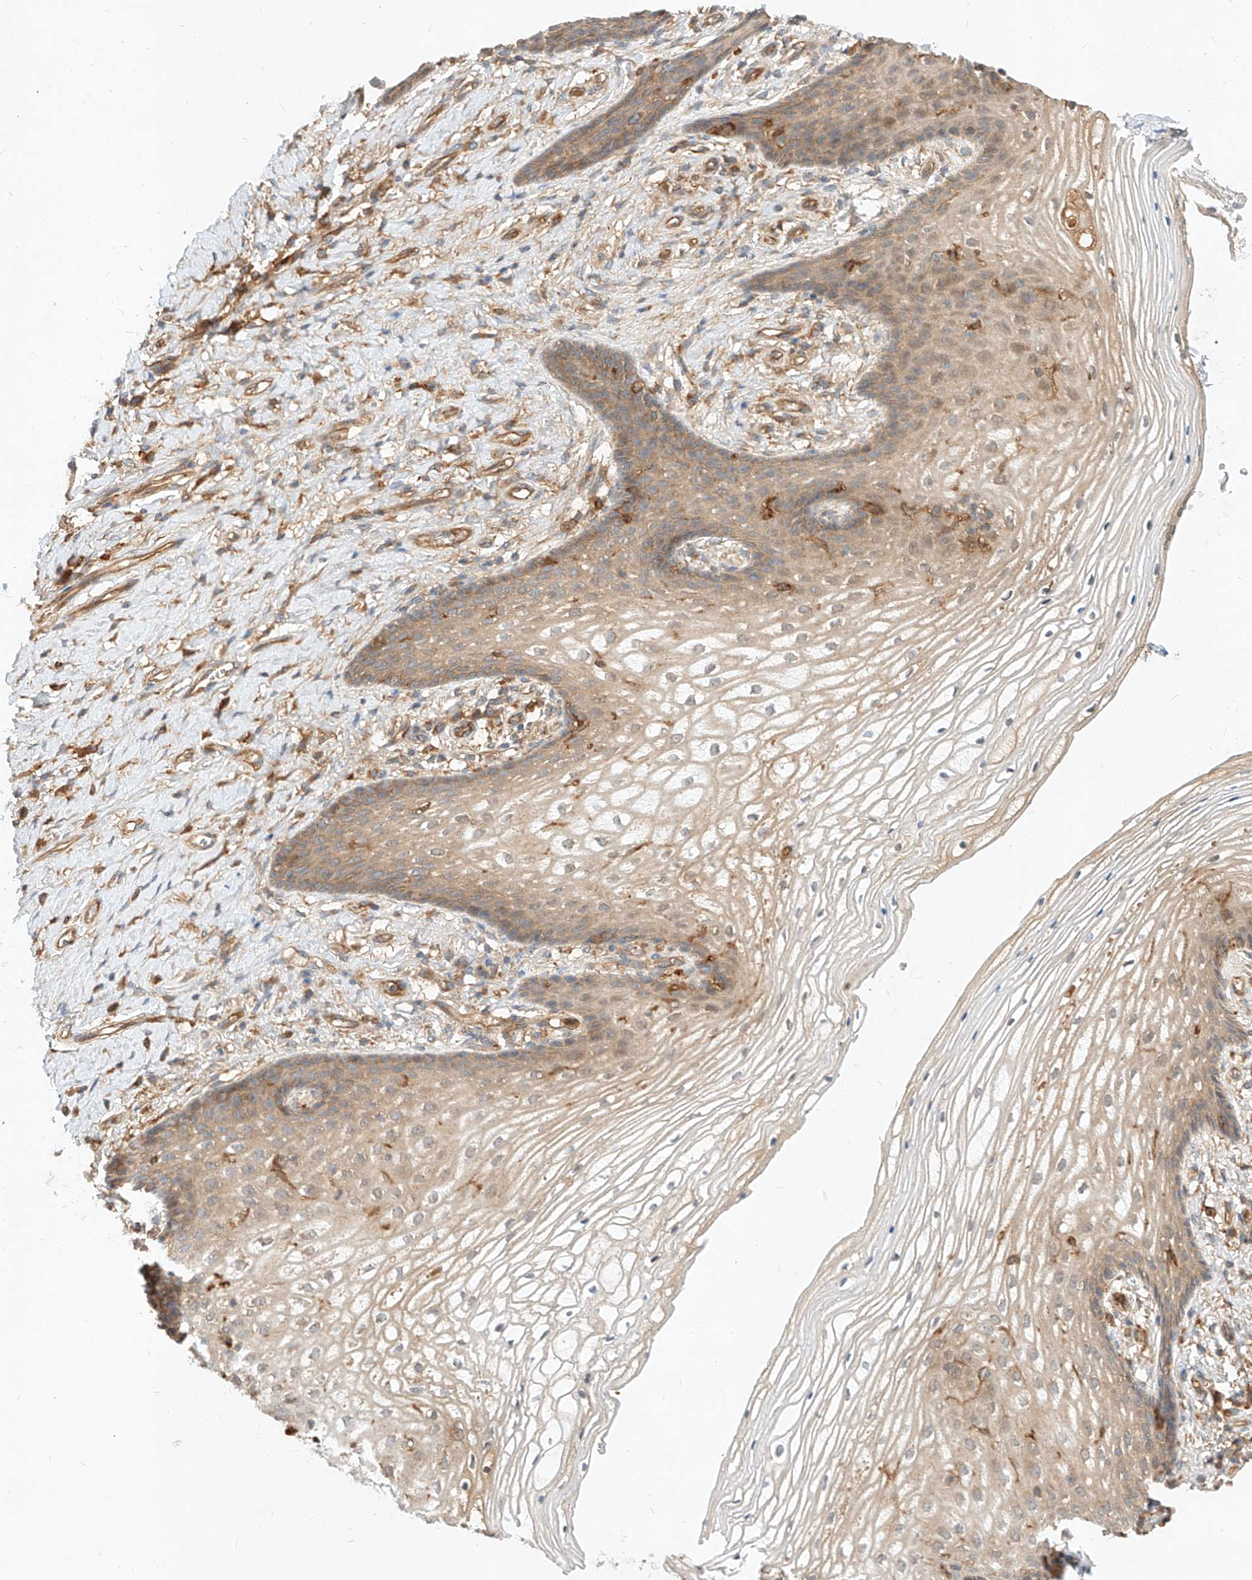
{"staining": {"intensity": "moderate", "quantity": "25%-75%", "location": "cytoplasmic/membranous"}, "tissue": "vagina", "cell_type": "Squamous epithelial cells", "image_type": "normal", "snomed": [{"axis": "morphology", "description": "Normal tissue, NOS"}, {"axis": "topography", "description": "Vagina"}], "caption": "Squamous epithelial cells exhibit medium levels of moderate cytoplasmic/membranous staining in about 25%-75% of cells in benign human vagina.", "gene": "NFAM1", "patient": {"sex": "female", "age": 60}}